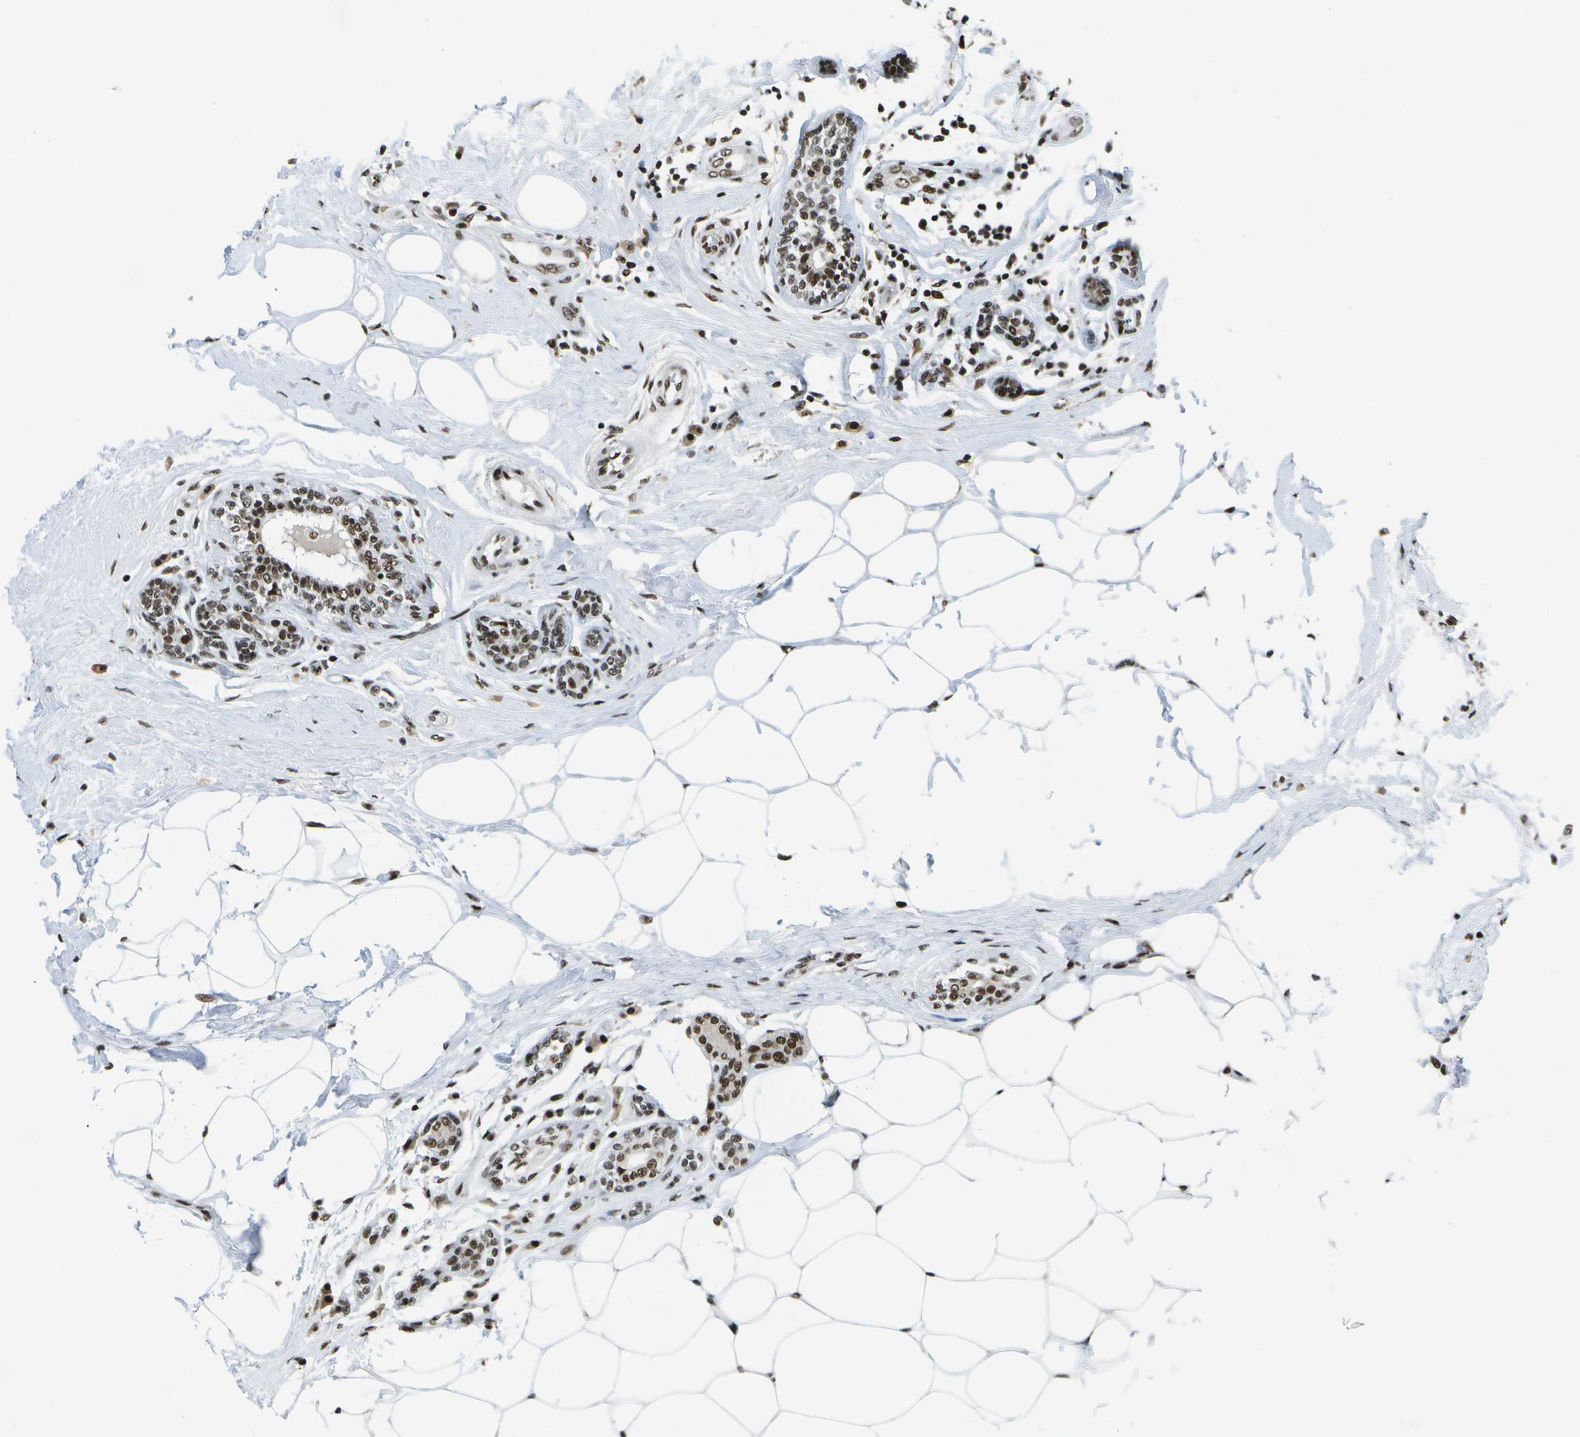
{"staining": {"intensity": "strong", "quantity": ">75%", "location": "nuclear"}, "tissue": "breast cancer", "cell_type": "Tumor cells", "image_type": "cancer", "snomed": [{"axis": "morphology", "description": "Normal tissue, NOS"}, {"axis": "morphology", "description": "Duct carcinoma"}, {"axis": "topography", "description": "Breast"}], "caption": "Invasive ductal carcinoma (breast) was stained to show a protein in brown. There is high levels of strong nuclear expression in about >75% of tumor cells. (DAB (3,3'-diaminobenzidine) = brown stain, brightfield microscopy at high magnification).", "gene": "NSRP1", "patient": {"sex": "female", "age": 39}}